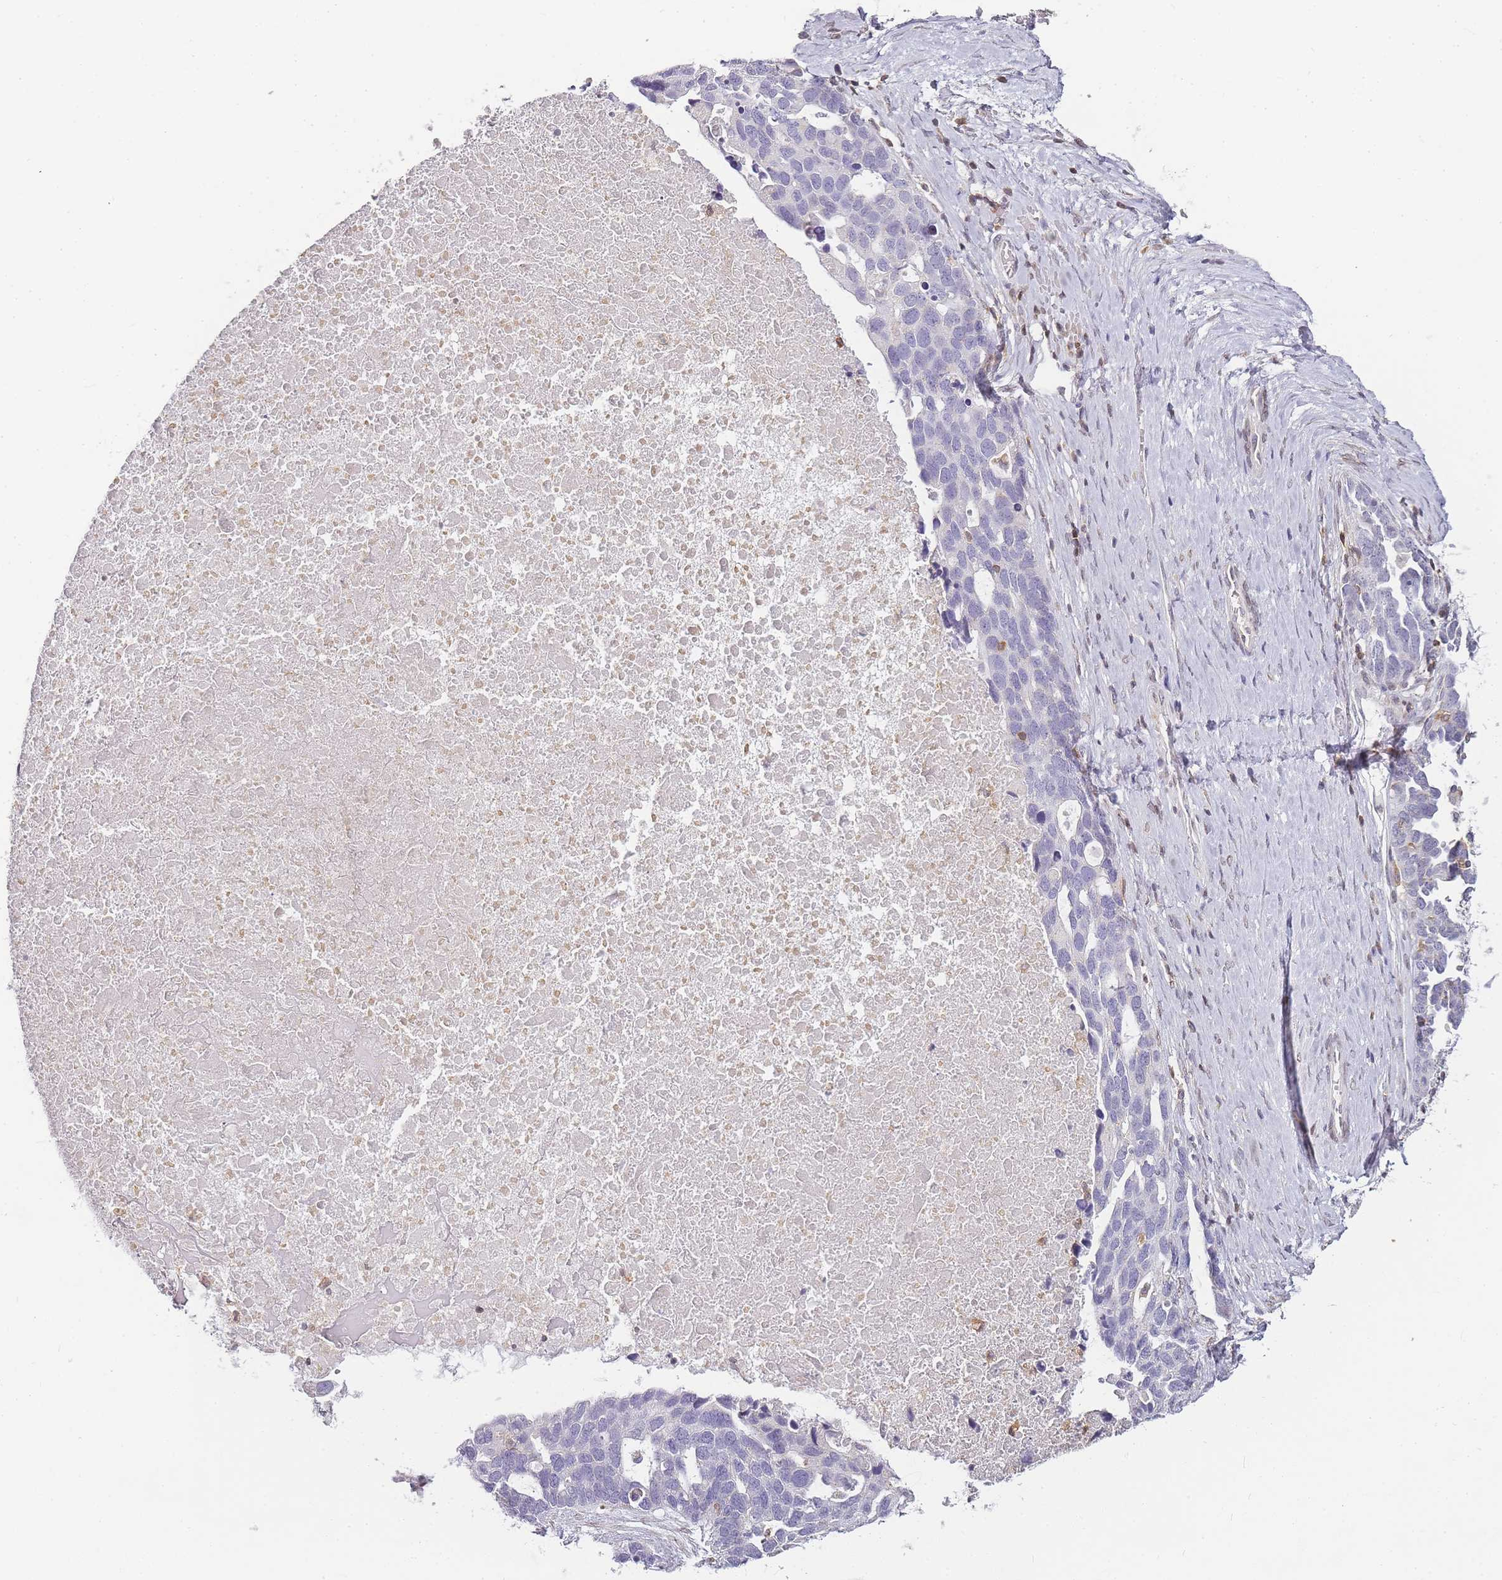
{"staining": {"intensity": "negative", "quantity": "none", "location": "none"}, "tissue": "ovarian cancer", "cell_type": "Tumor cells", "image_type": "cancer", "snomed": [{"axis": "morphology", "description": "Cystadenocarcinoma, serous, NOS"}, {"axis": "topography", "description": "Ovary"}], "caption": "Immunohistochemical staining of human ovarian cancer (serous cystadenocarcinoma) reveals no significant positivity in tumor cells.", "gene": "JAKMIP1", "patient": {"sex": "female", "age": 54}}